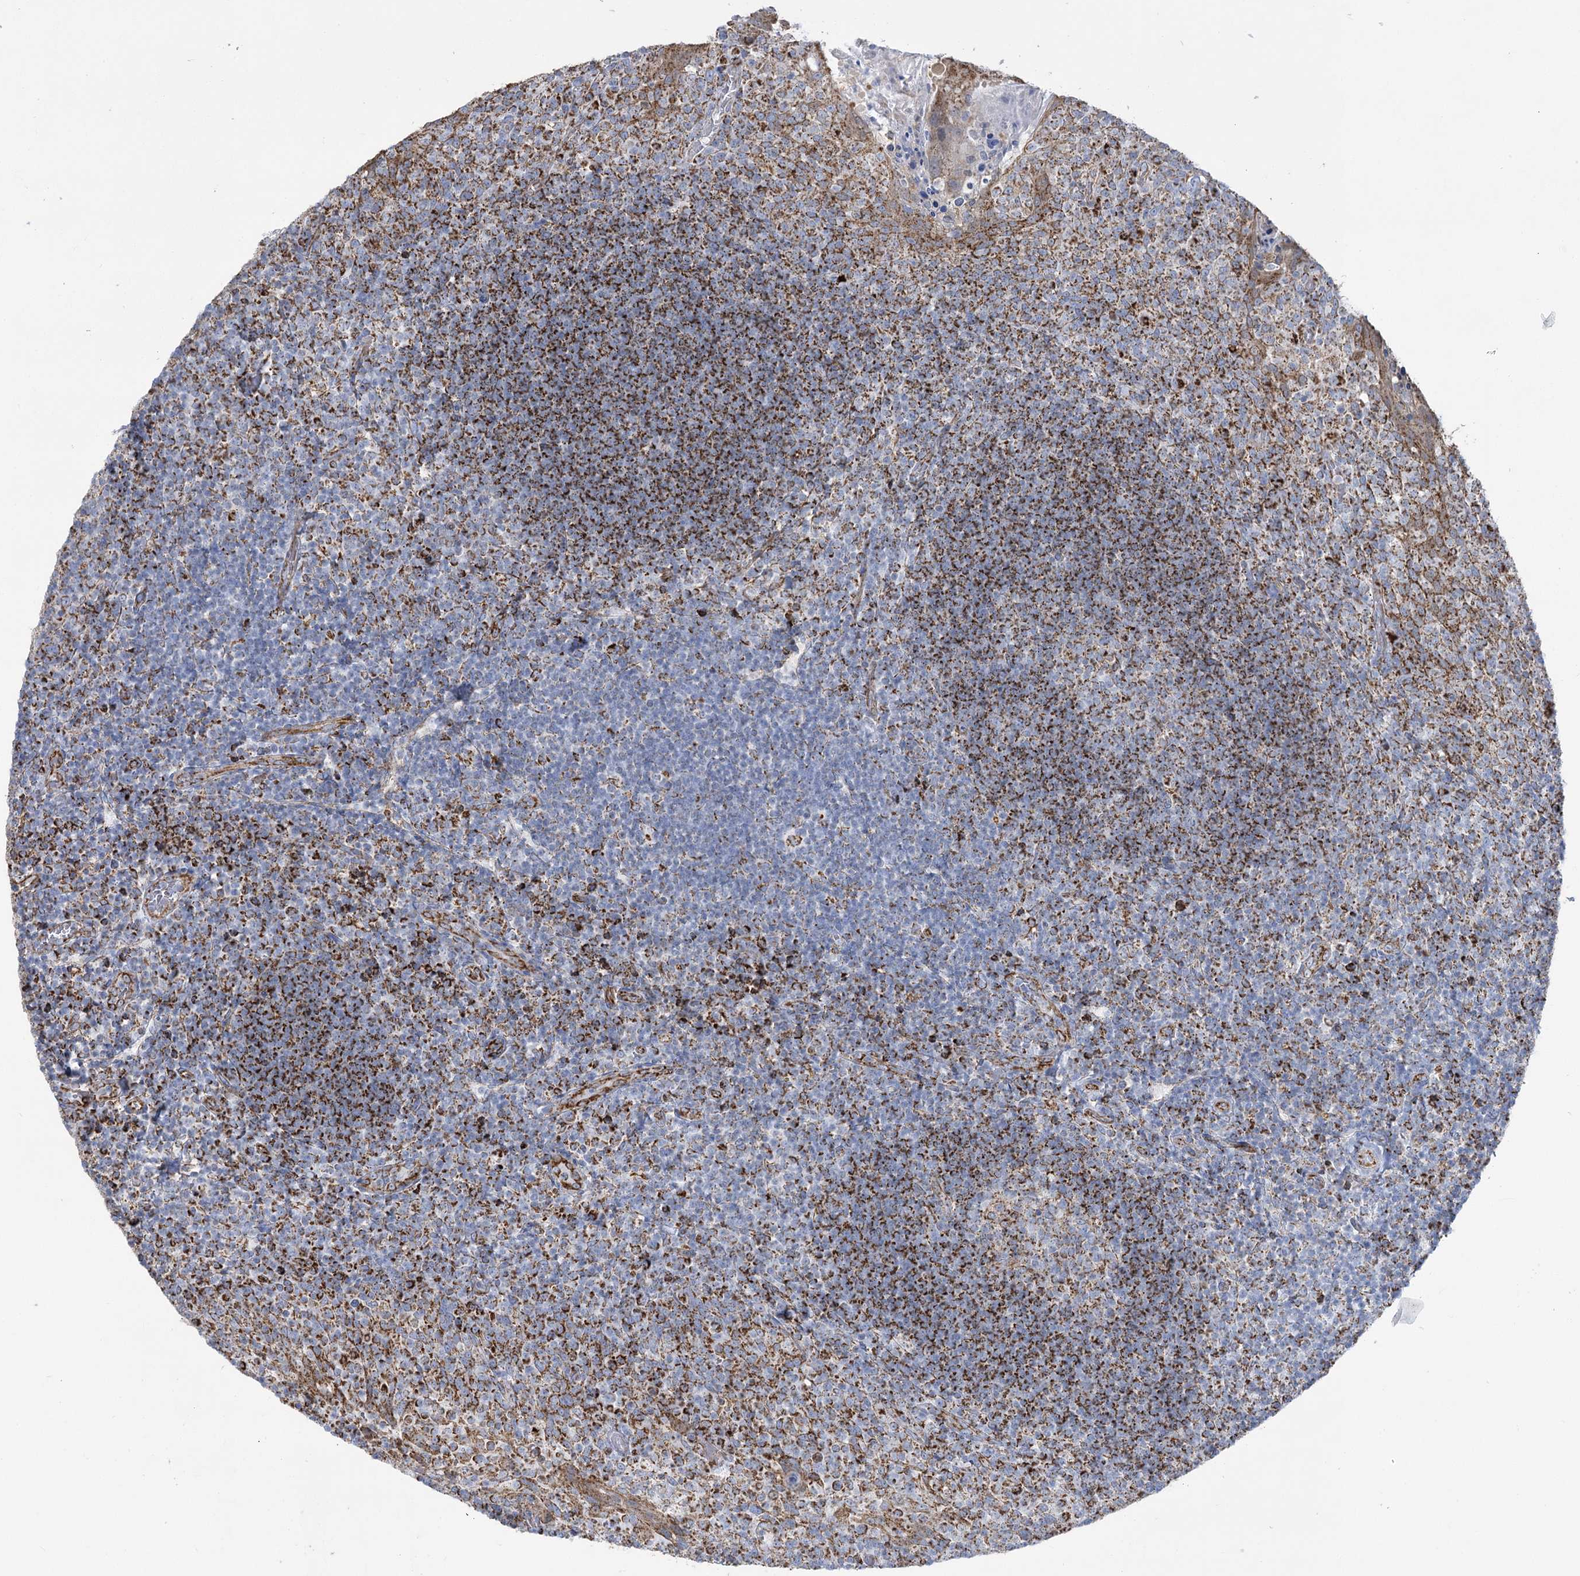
{"staining": {"intensity": "strong", "quantity": "25%-75%", "location": "cytoplasmic/membranous"}, "tissue": "tonsil", "cell_type": "Germinal center cells", "image_type": "normal", "snomed": [{"axis": "morphology", "description": "Normal tissue, NOS"}, {"axis": "topography", "description": "Tonsil"}], "caption": "The immunohistochemical stain highlights strong cytoplasmic/membranous expression in germinal center cells of benign tonsil. (IHC, brightfield microscopy, high magnification).", "gene": "DHTKD1", "patient": {"sex": "female", "age": 10}}